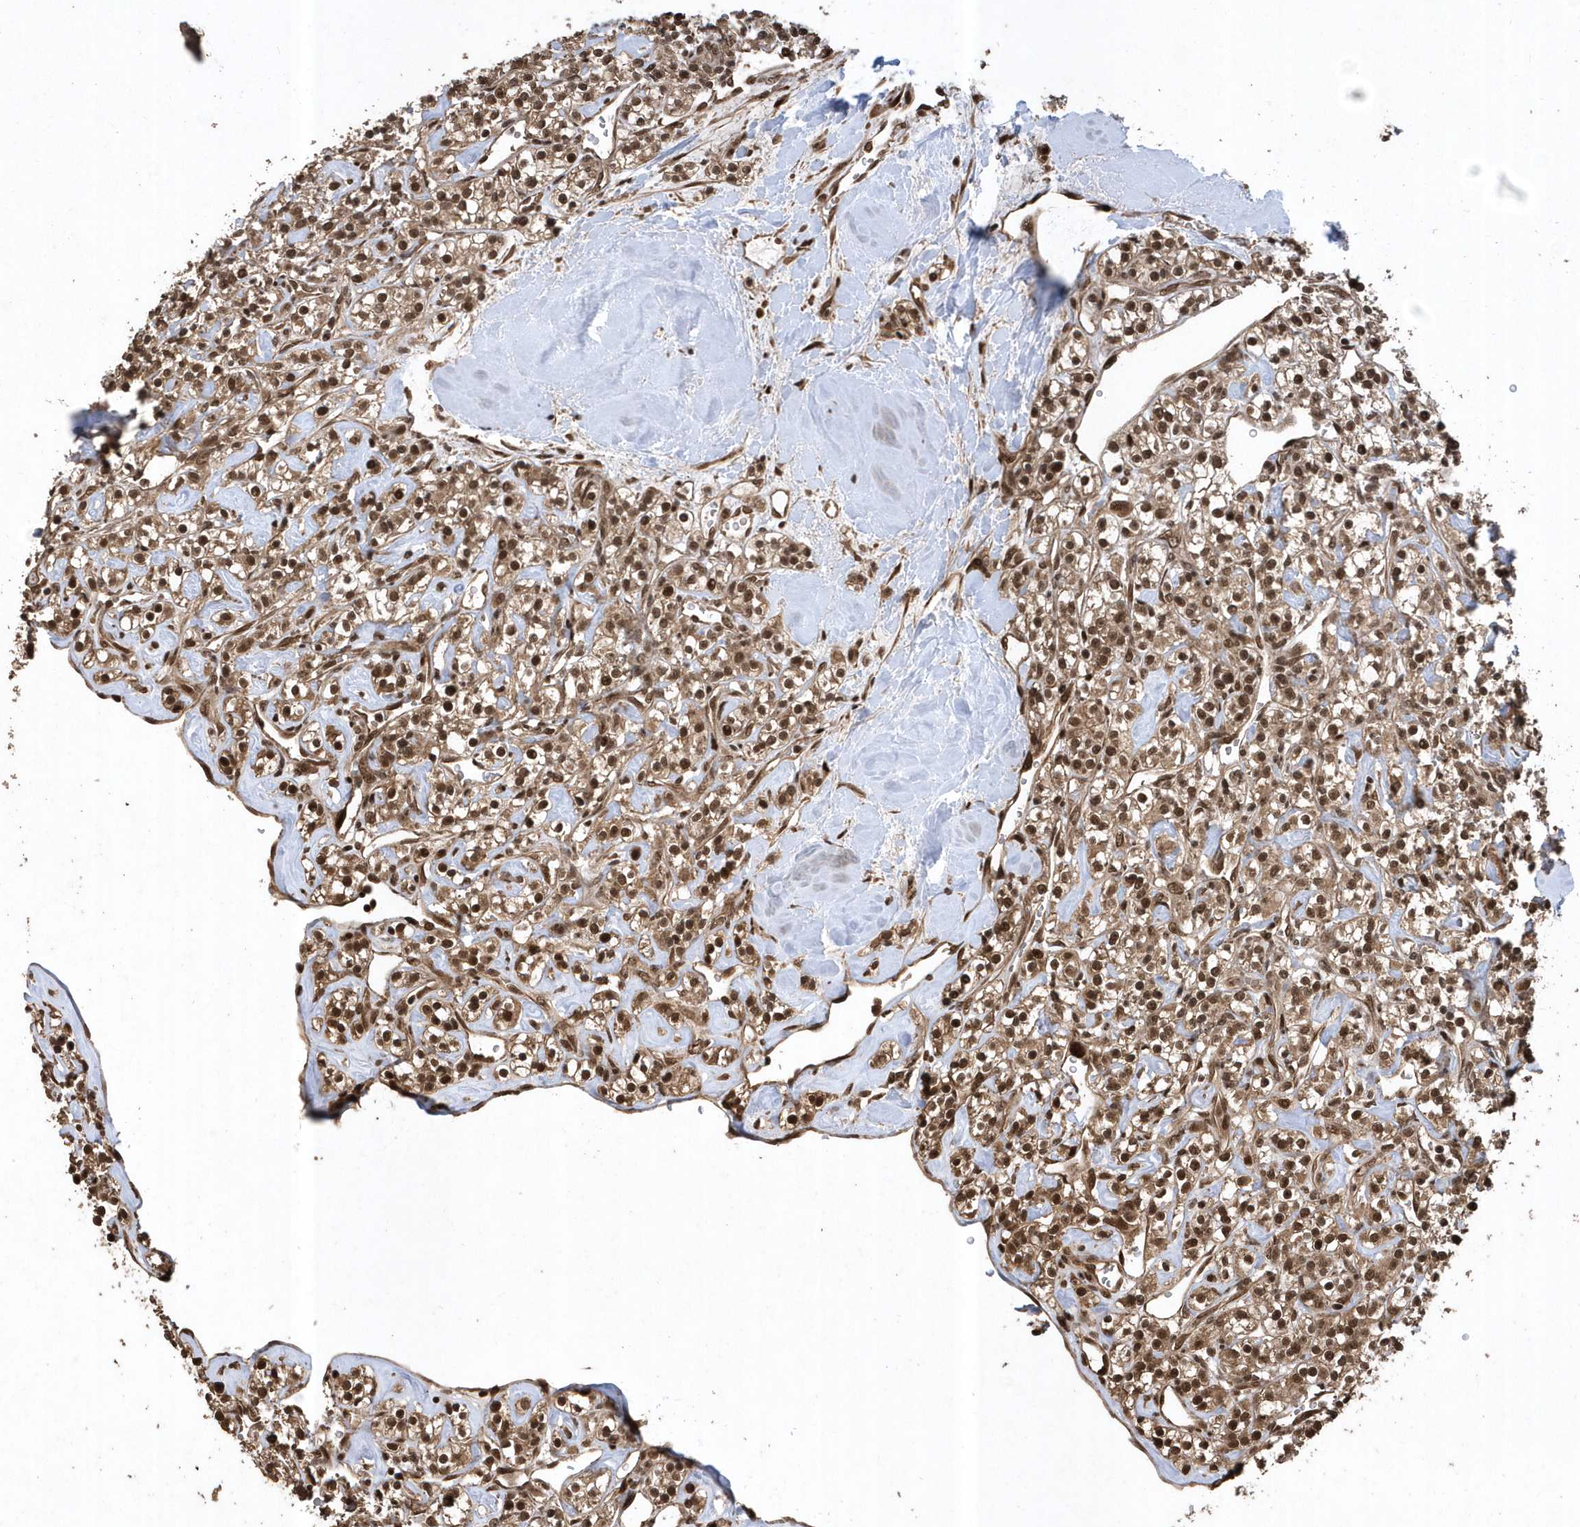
{"staining": {"intensity": "moderate", "quantity": ">75%", "location": "cytoplasmic/membranous,nuclear"}, "tissue": "renal cancer", "cell_type": "Tumor cells", "image_type": "cancer", "snomed": [{"axis": "morphology", "description": "Adenocarcinoma, NOS"}, {"axis": "topography", "description": "Kidney"}], "caption": "Immunohistochemistry (IHC) of human renal cancer exhibits medium levels of moderate cytoplasmic/membranous and nuclear staining in about >75% of tumor cells.", "gene": "INTS12", "patient": {"sex": "male", "age": 77}}